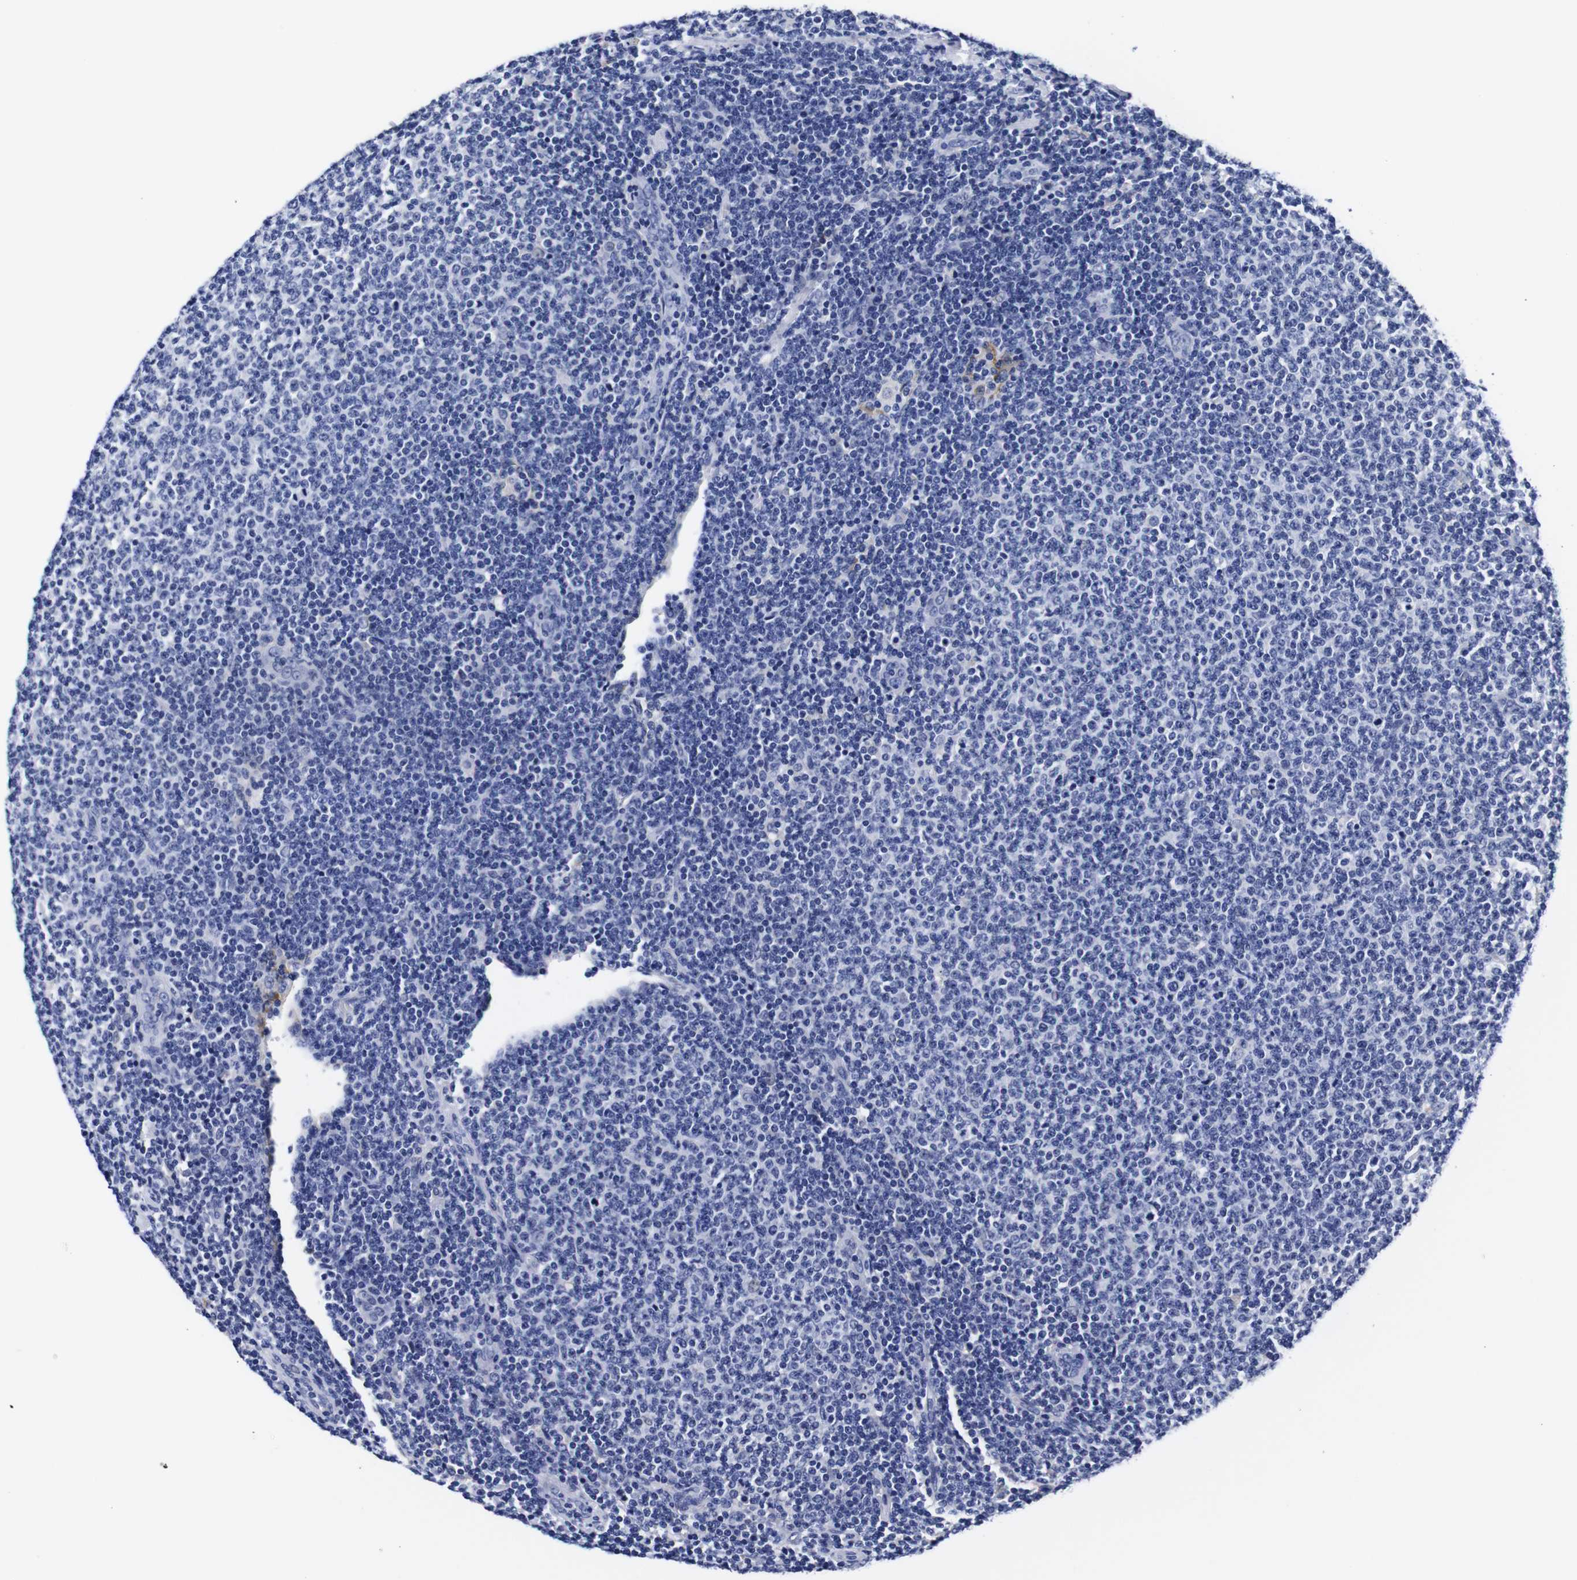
{"staining": {"intensity": "negative", "quantity": "none", "location": "none"}, "tissue": "lymphoma", "cell_type": "Tumor cells", "image_type": "cancer", "snomed": [{"axis": "morphology", "description": "Malignant lymphoma, non-Hodgkin's type, Low grade"}, {"axis": "topography", "description": "Lymph node"}], "caption": "This is a image of immunohistochemistry staining of lymphoma, which shows no positivity in tumor cells.", "gene": "CLEC4G", "patient": {"sex": "male", "age": 66}}